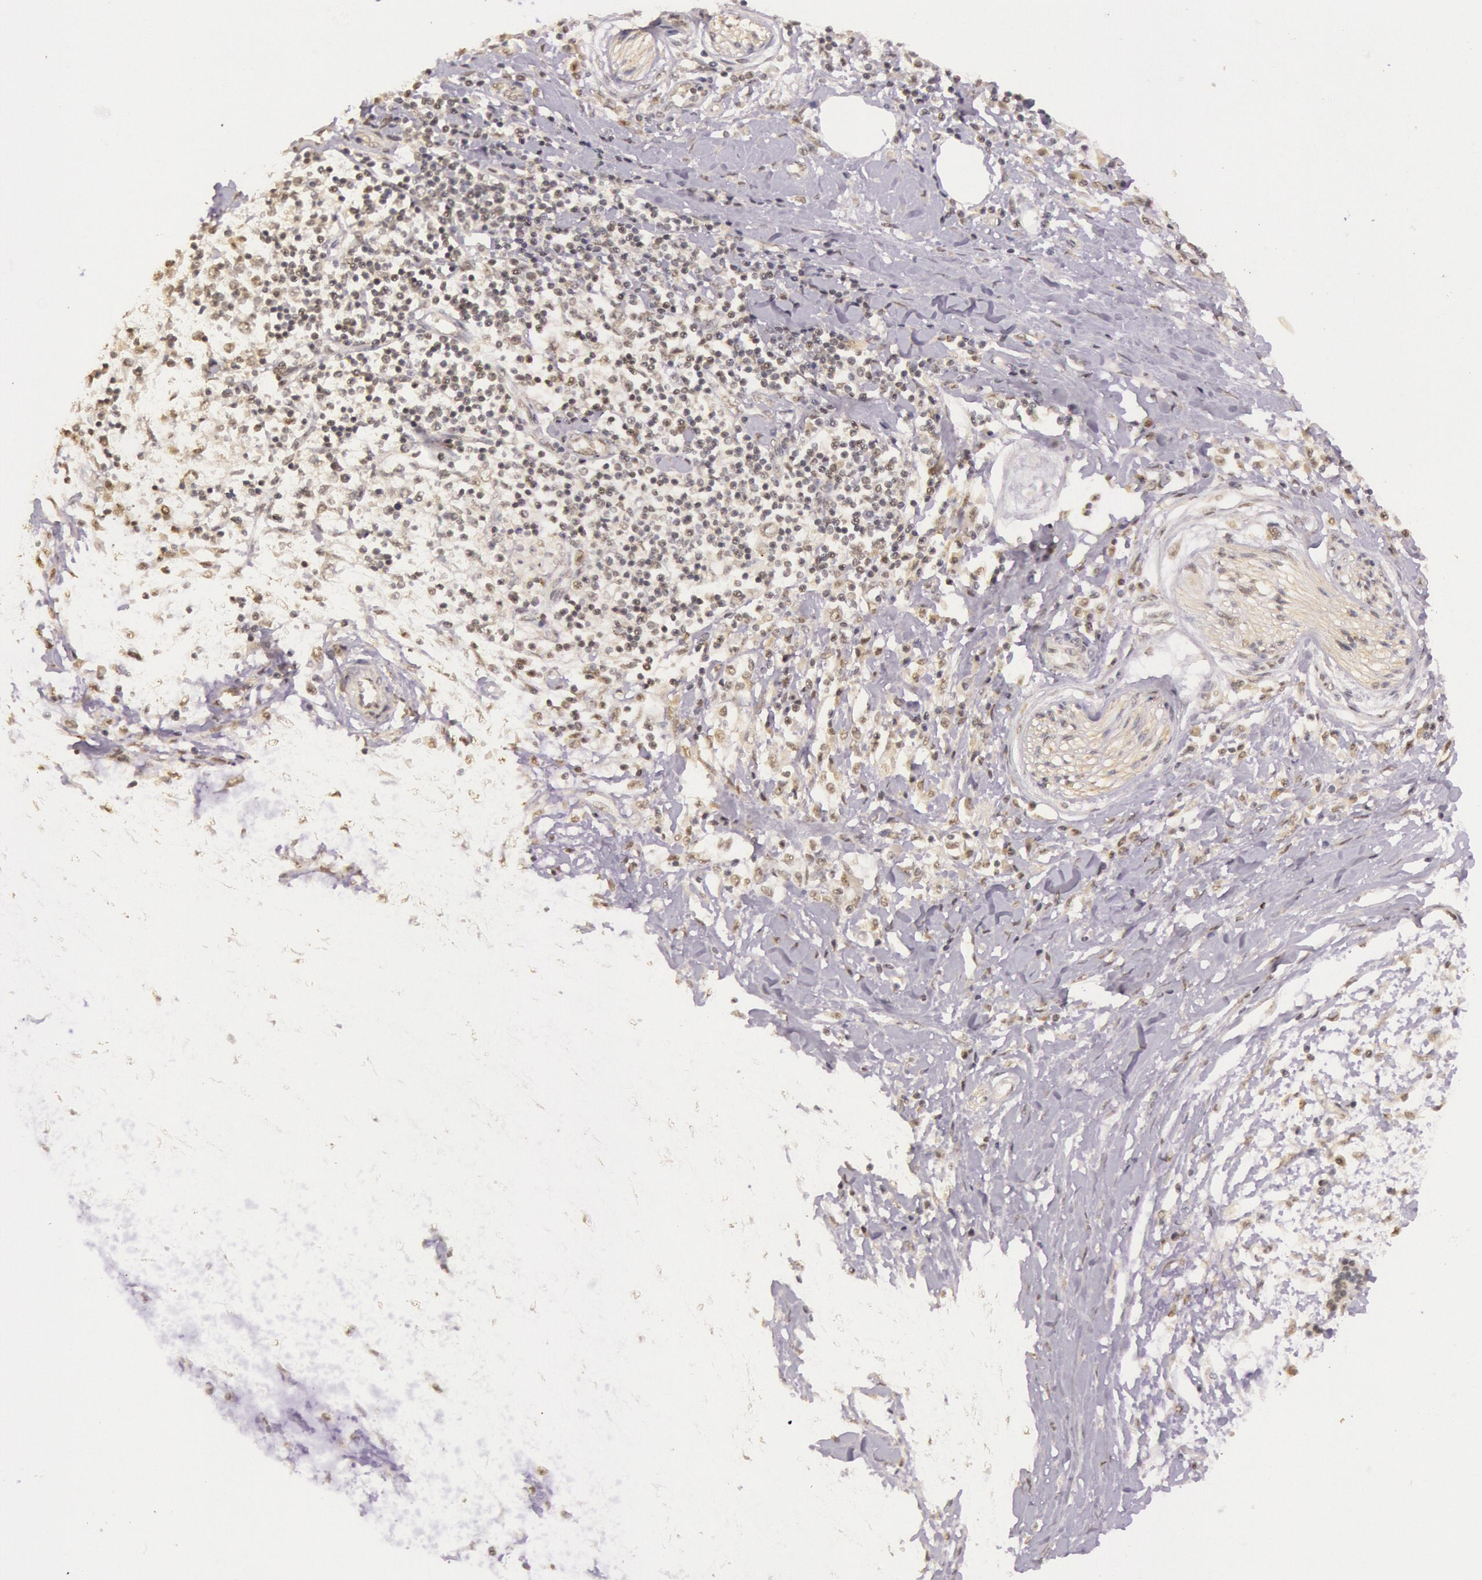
{"staining": {"intensity": "weak", "quantity": "<25%", "location": "nuclear"}, "tissue": "pancreatic cancer", "cell_type": "Tumor cells", "image_type": "cancer", "snomed": [{"axis": "morphology", "description": "Adenocarcinoma, NOS"}, {"axis": "topography", "description": "Pancreas"}], "caption": "This photomicrograph is of pancreatic cancer stained with IHC to label a protein in brown with the nuclei are counter-stained blue. There is no positivity in tumor cells.", "gene": "RTL10", "patient": {"sex": "female", "age": 64}}